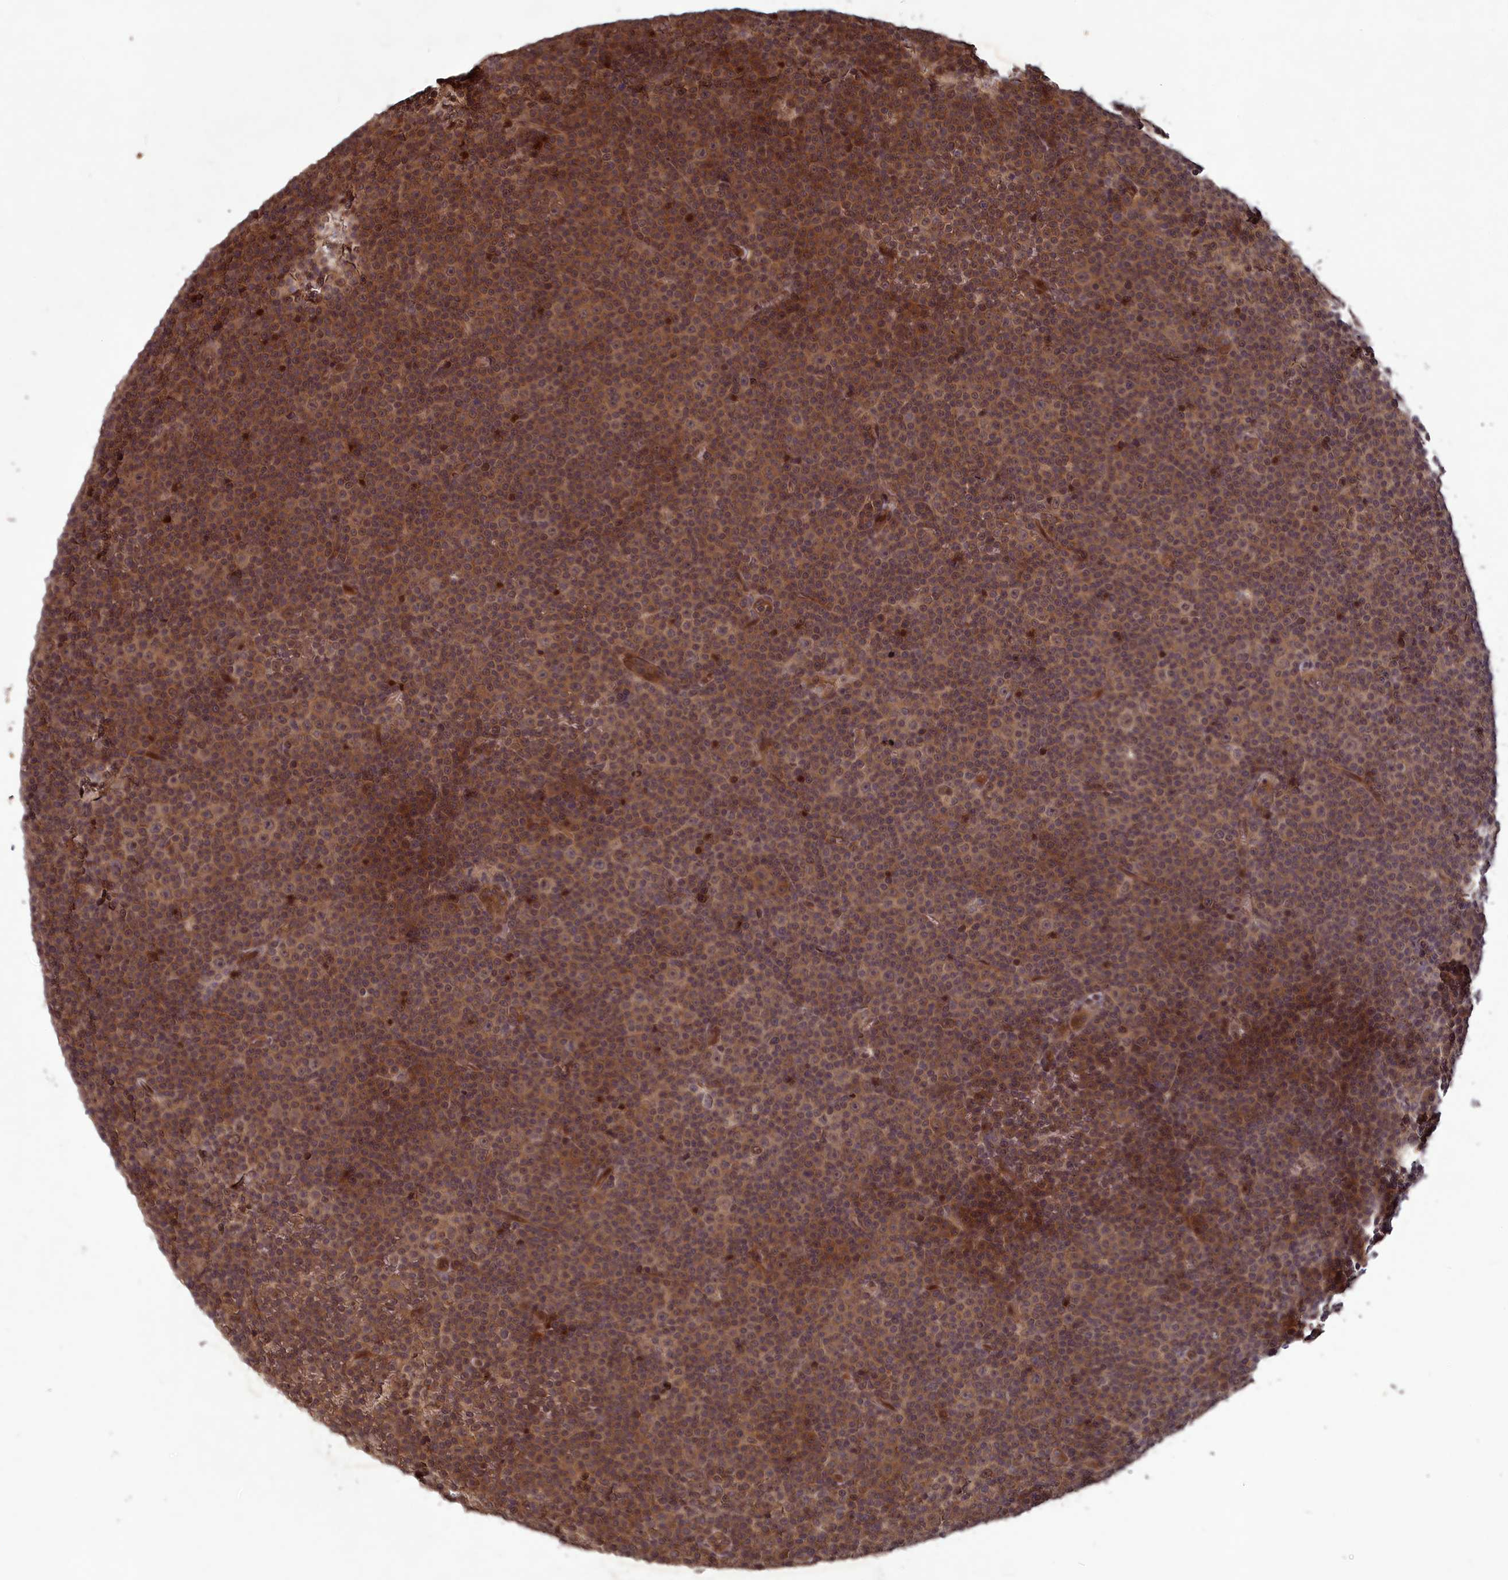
{"staining": {"intensity": "moderate", "quantity": ">75%", "location": "cytoplasmic/membranous"}, "tissue": "lymphoma", "cell_type": "Tumor cells", "image_type": "cancer", "snomed": [{"axis": "morphology", "description": "Malignant lymphoma, non-Hodgkin's type, Low grade"}, {"axis": "topography", "description": "Lymph node"}], "caption": "Lymphoma was stained to show a protein in brown. There is medium levels of moderate cytoplasmic/membranous expression in about >75% of tumor cells.", "gene": "SRMS", "patient": {"sex": "female", "age": 67}}